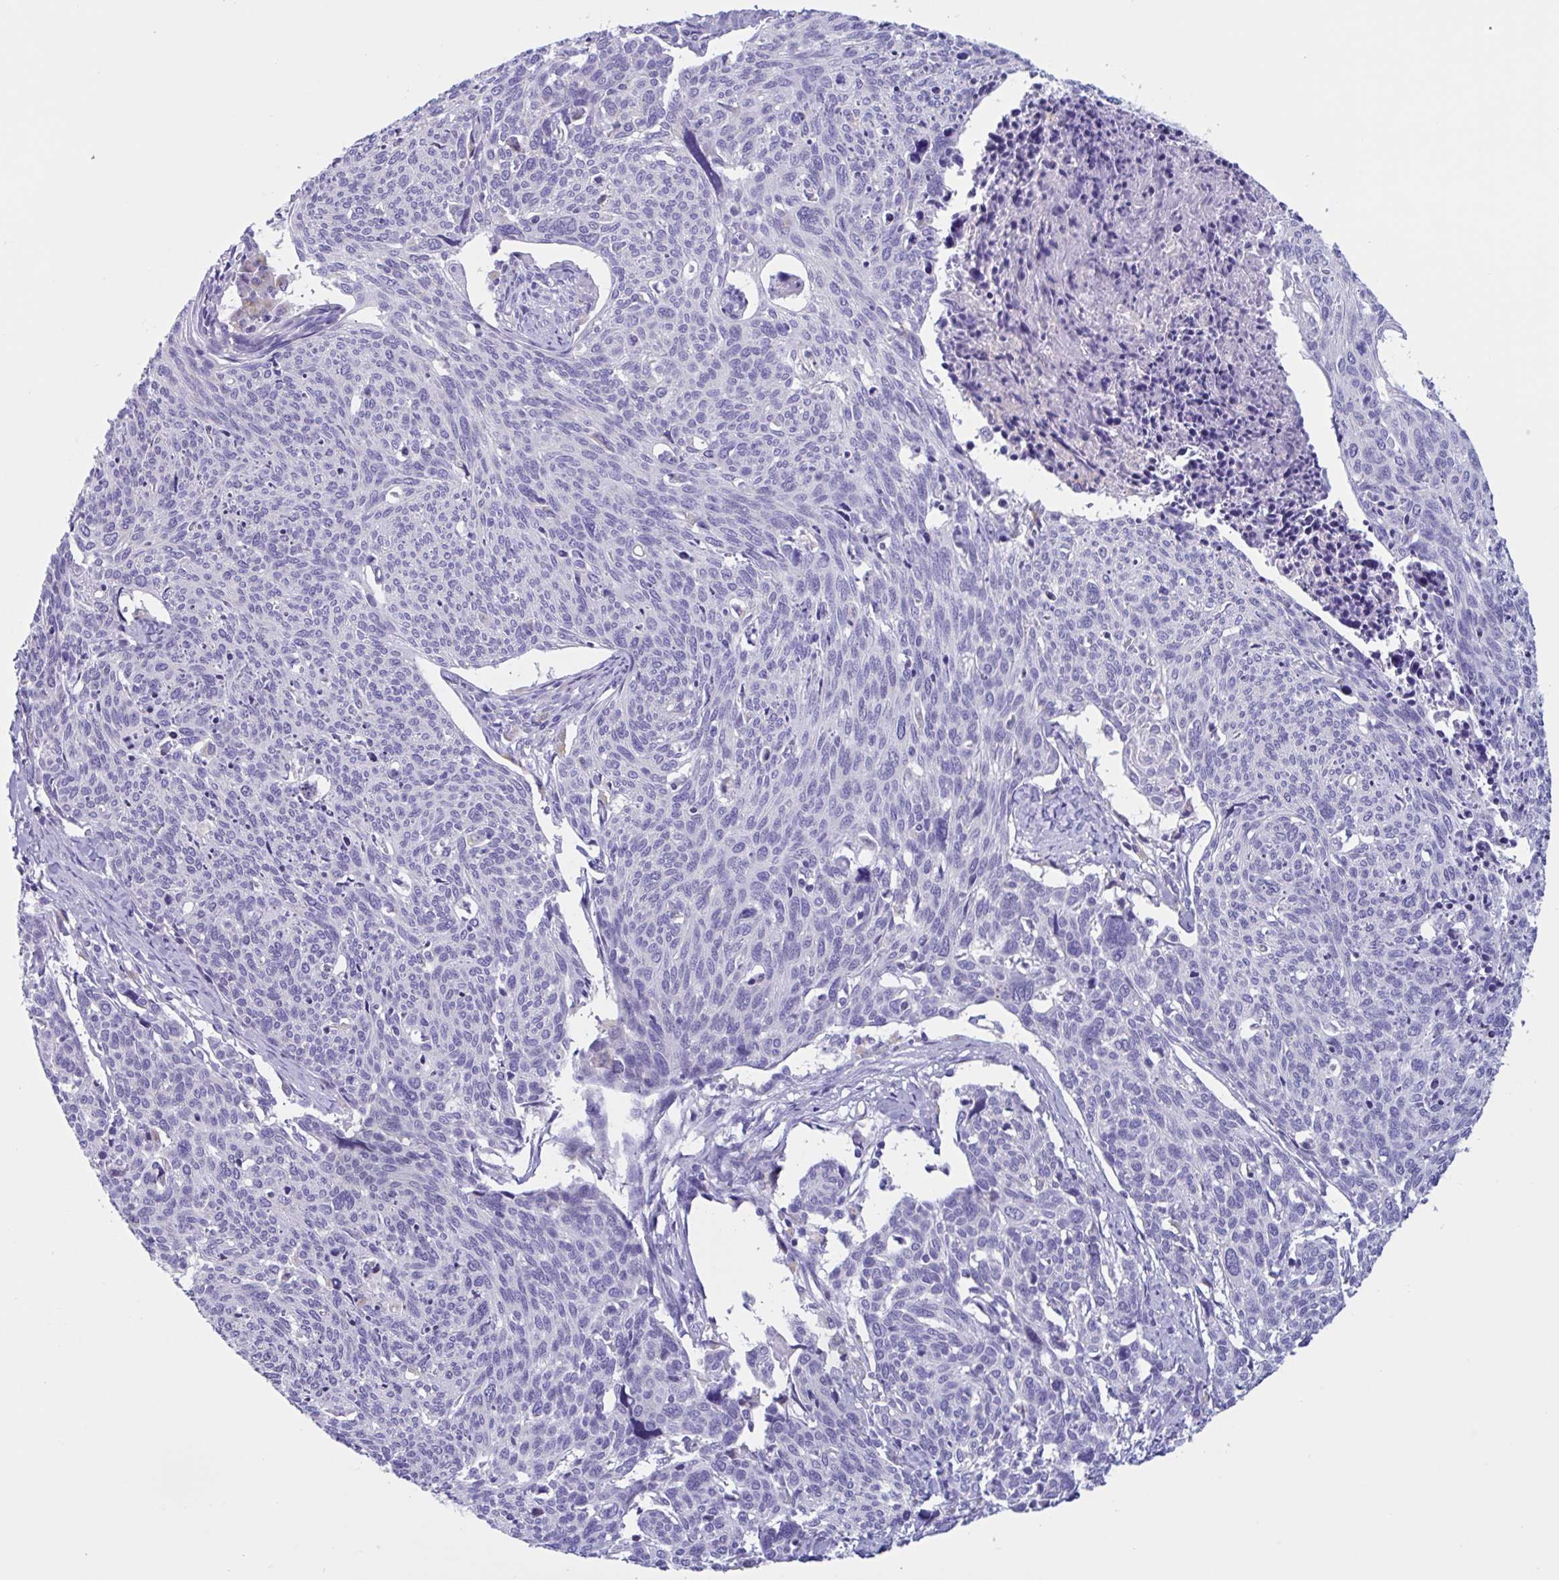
{"staining": {"intensity": "negative", "quantity": "none", "location": "none"}, "tissue": "cervical cancer", "cell_type": "Tumor cells", "image_type": "cancer", "snomed": [{"axis": "morphology", "description": "Squamous cell carcinoma, NOS"}, {"axis": "topography", "description": "Cervix"}], "caption": "An image of human squamous cell carcinoma (cervical) is negative for staining in tumor cells.", "gene": "RPL22L1", "patient": {"sex": "female", "age": 49}}